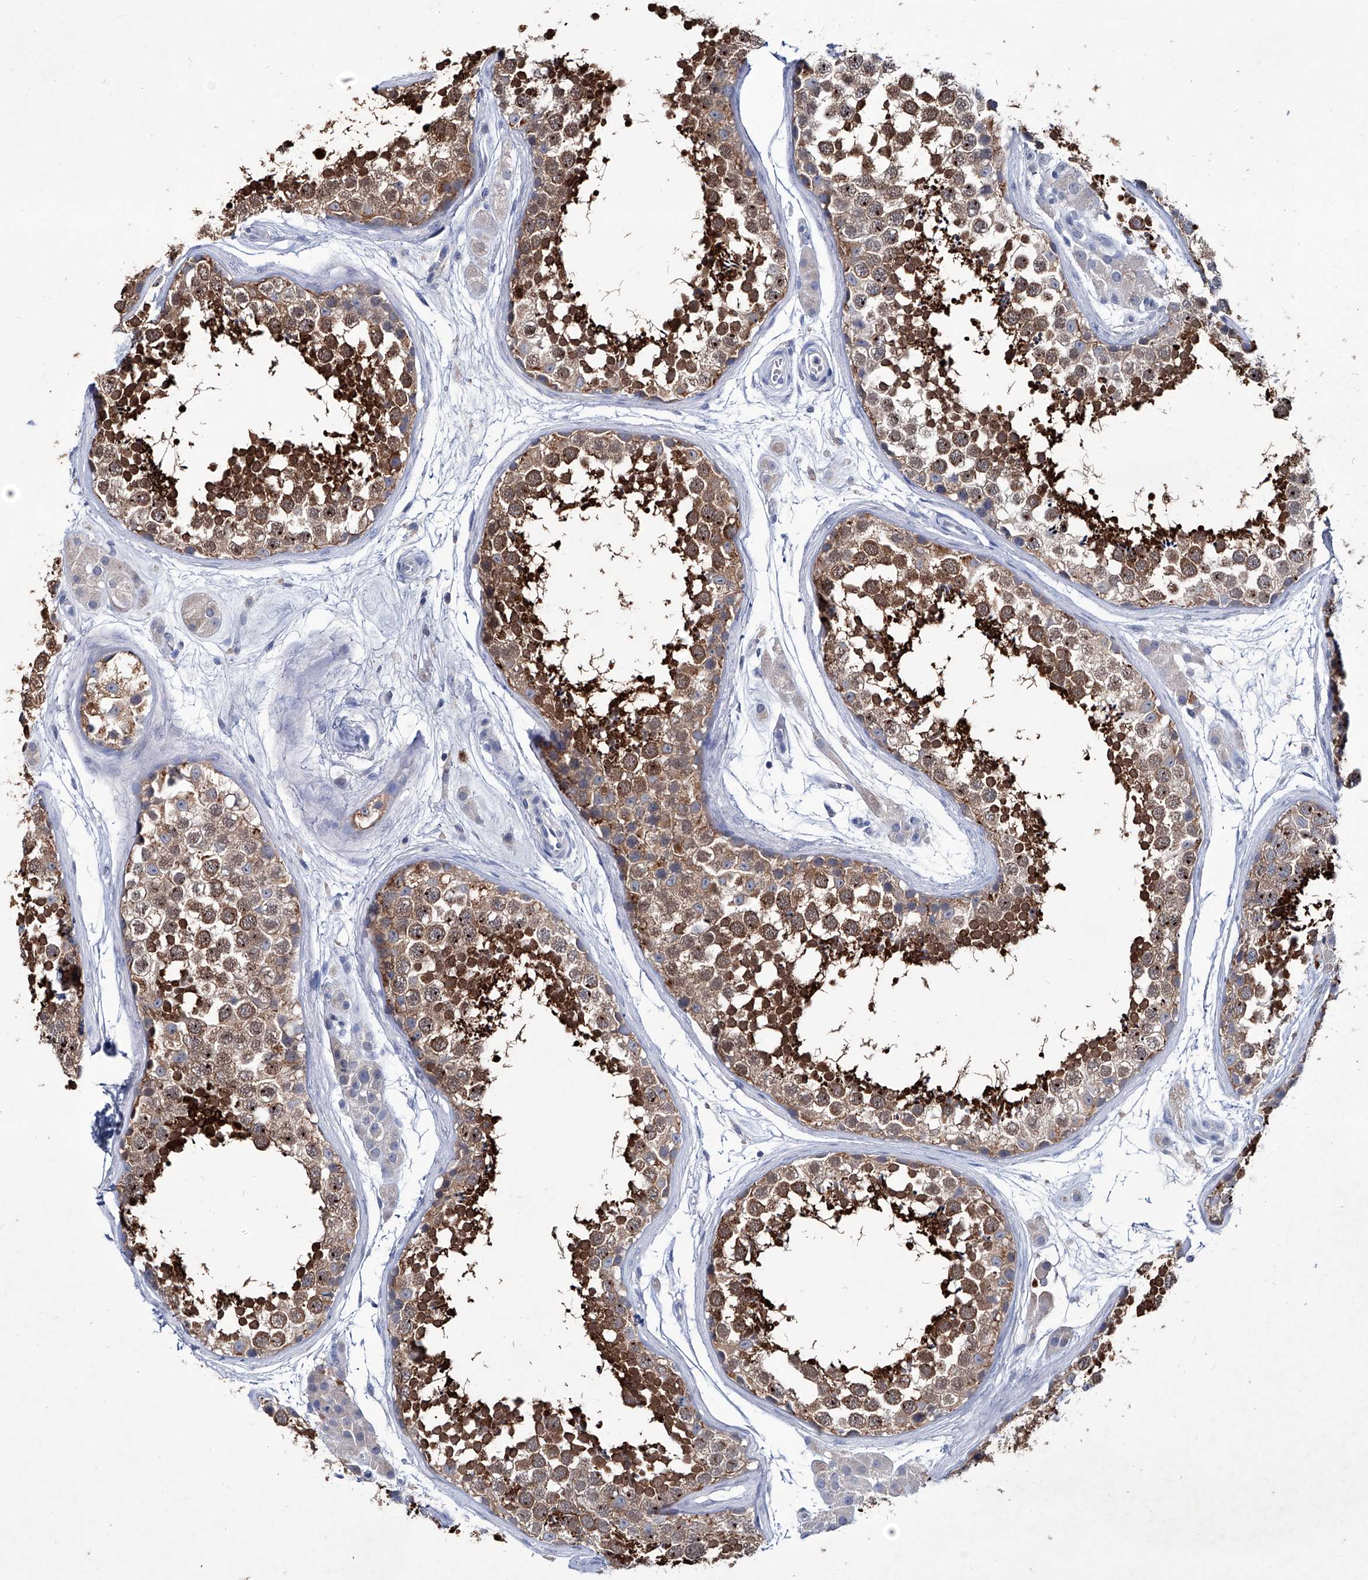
{"staining": {"intensity": "strong", "quantity": ">75%", "location": "cytoplasmic/membranous"}, "tissue": "testis", "cell_type": "Cells in seminiferous ducts", "image_type": "normal", "snomed": [{"axis": "morphology", "description": "Normal tissue, NOS"}, {"axis": "topography", "description": "Testis"}], "caption": "A high amount of strong cytoplasmic/membranous positivity is seen in approximately >75% of cells in seminiferous ducts in unremarkable testis.", "gene": "KLHL17", "patient": {"sex": "male", "age": 56}}